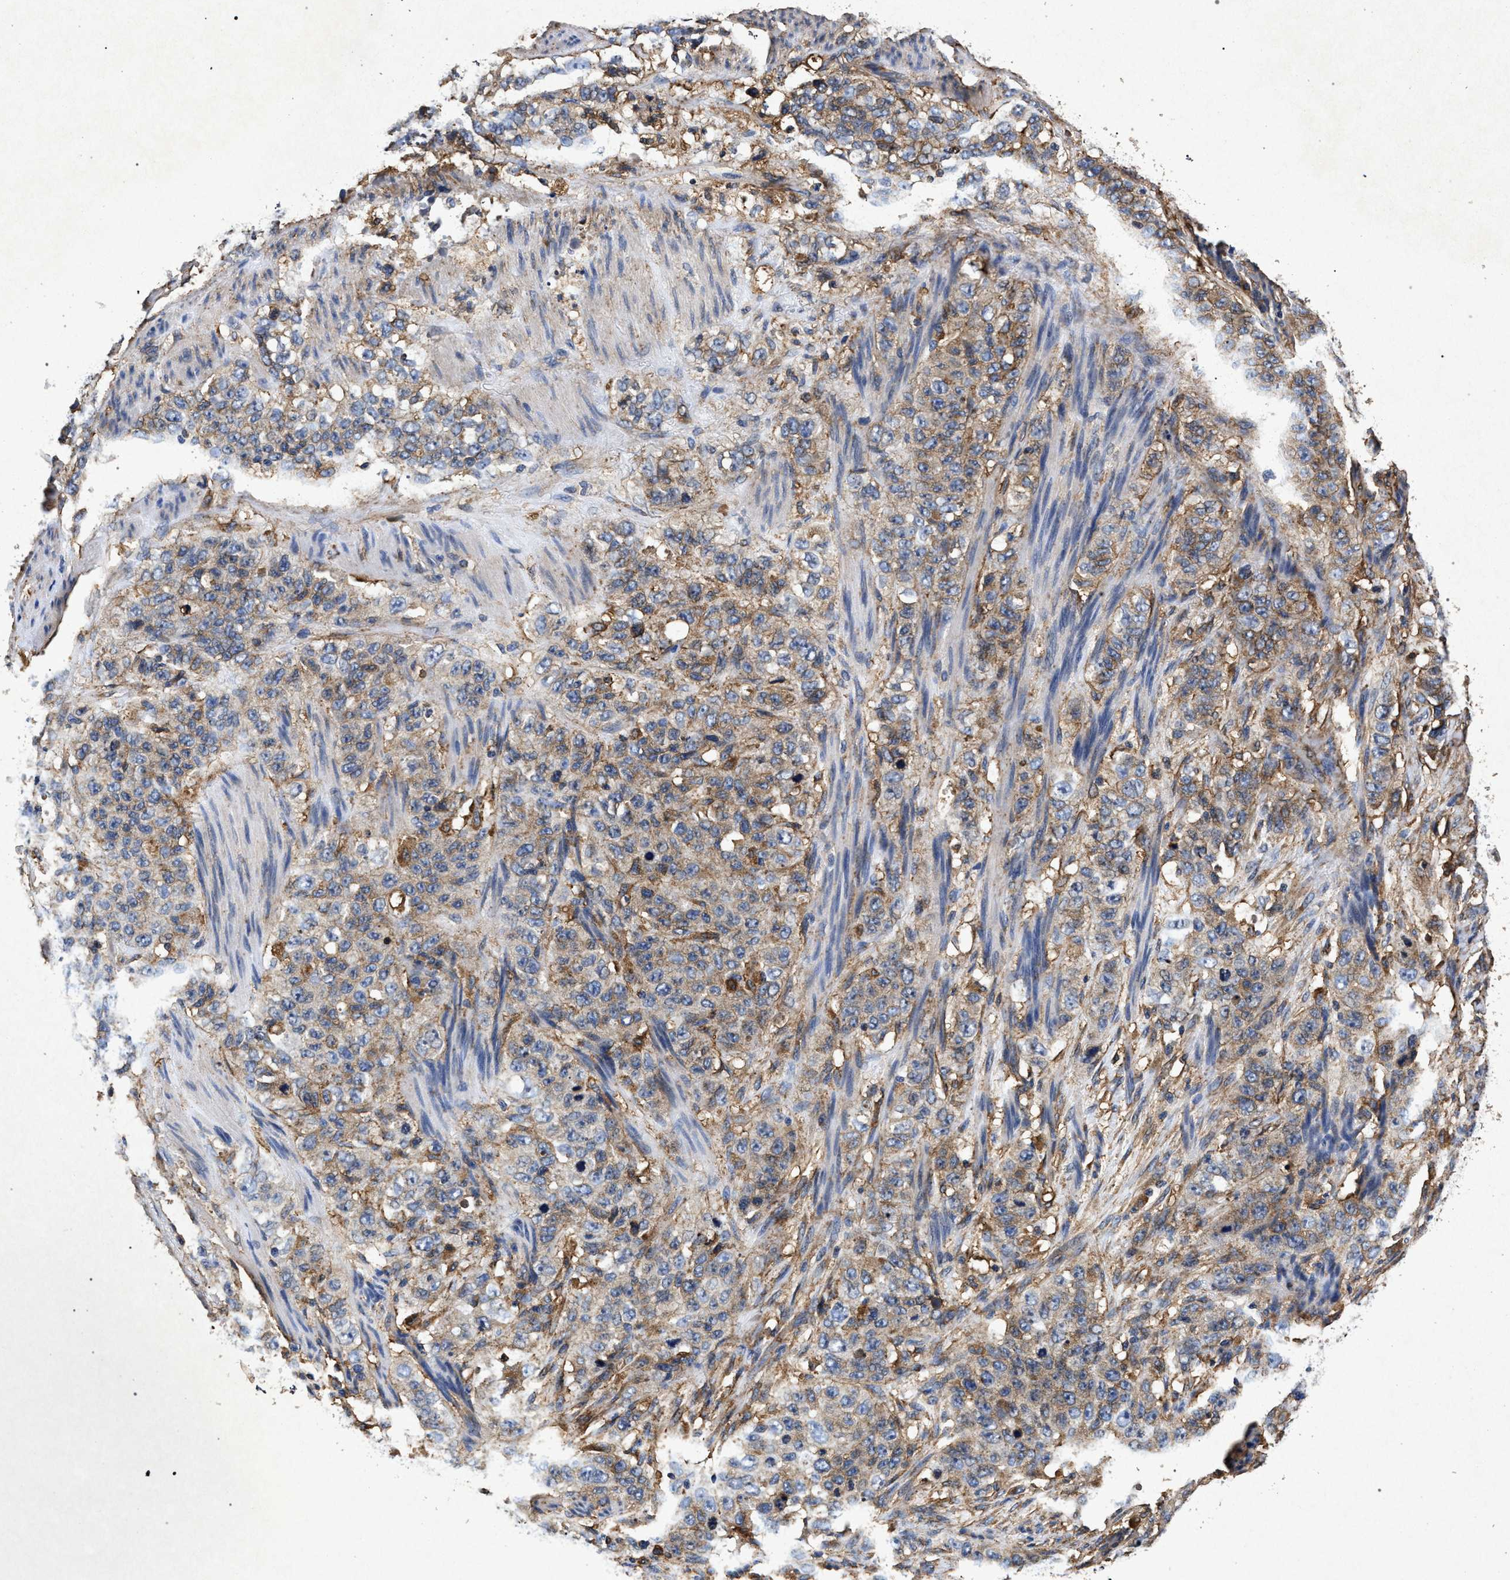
{"staining": {"intensity": "weak", "quantity": ">75%", "location": "cytoplasmic/membranous"}, "tissue": "stomach cancer", "cell_type": "Tumor cells", "image_type": "cancer", "snomed": [{"axis": "morphology", "description": "Adenocarcinoma, NOS"}, {"axis": "topography", "description": "Stomach"}], "caption": "Stomach cancer (adenocarcinoma) was stained to show a protein in brown. There is low levels of weak cytoplasmic/membranous positivity in about >75% of tumor cells.", "gene": "MARCKS", "patient": {"sex": "male", "age": 48}}